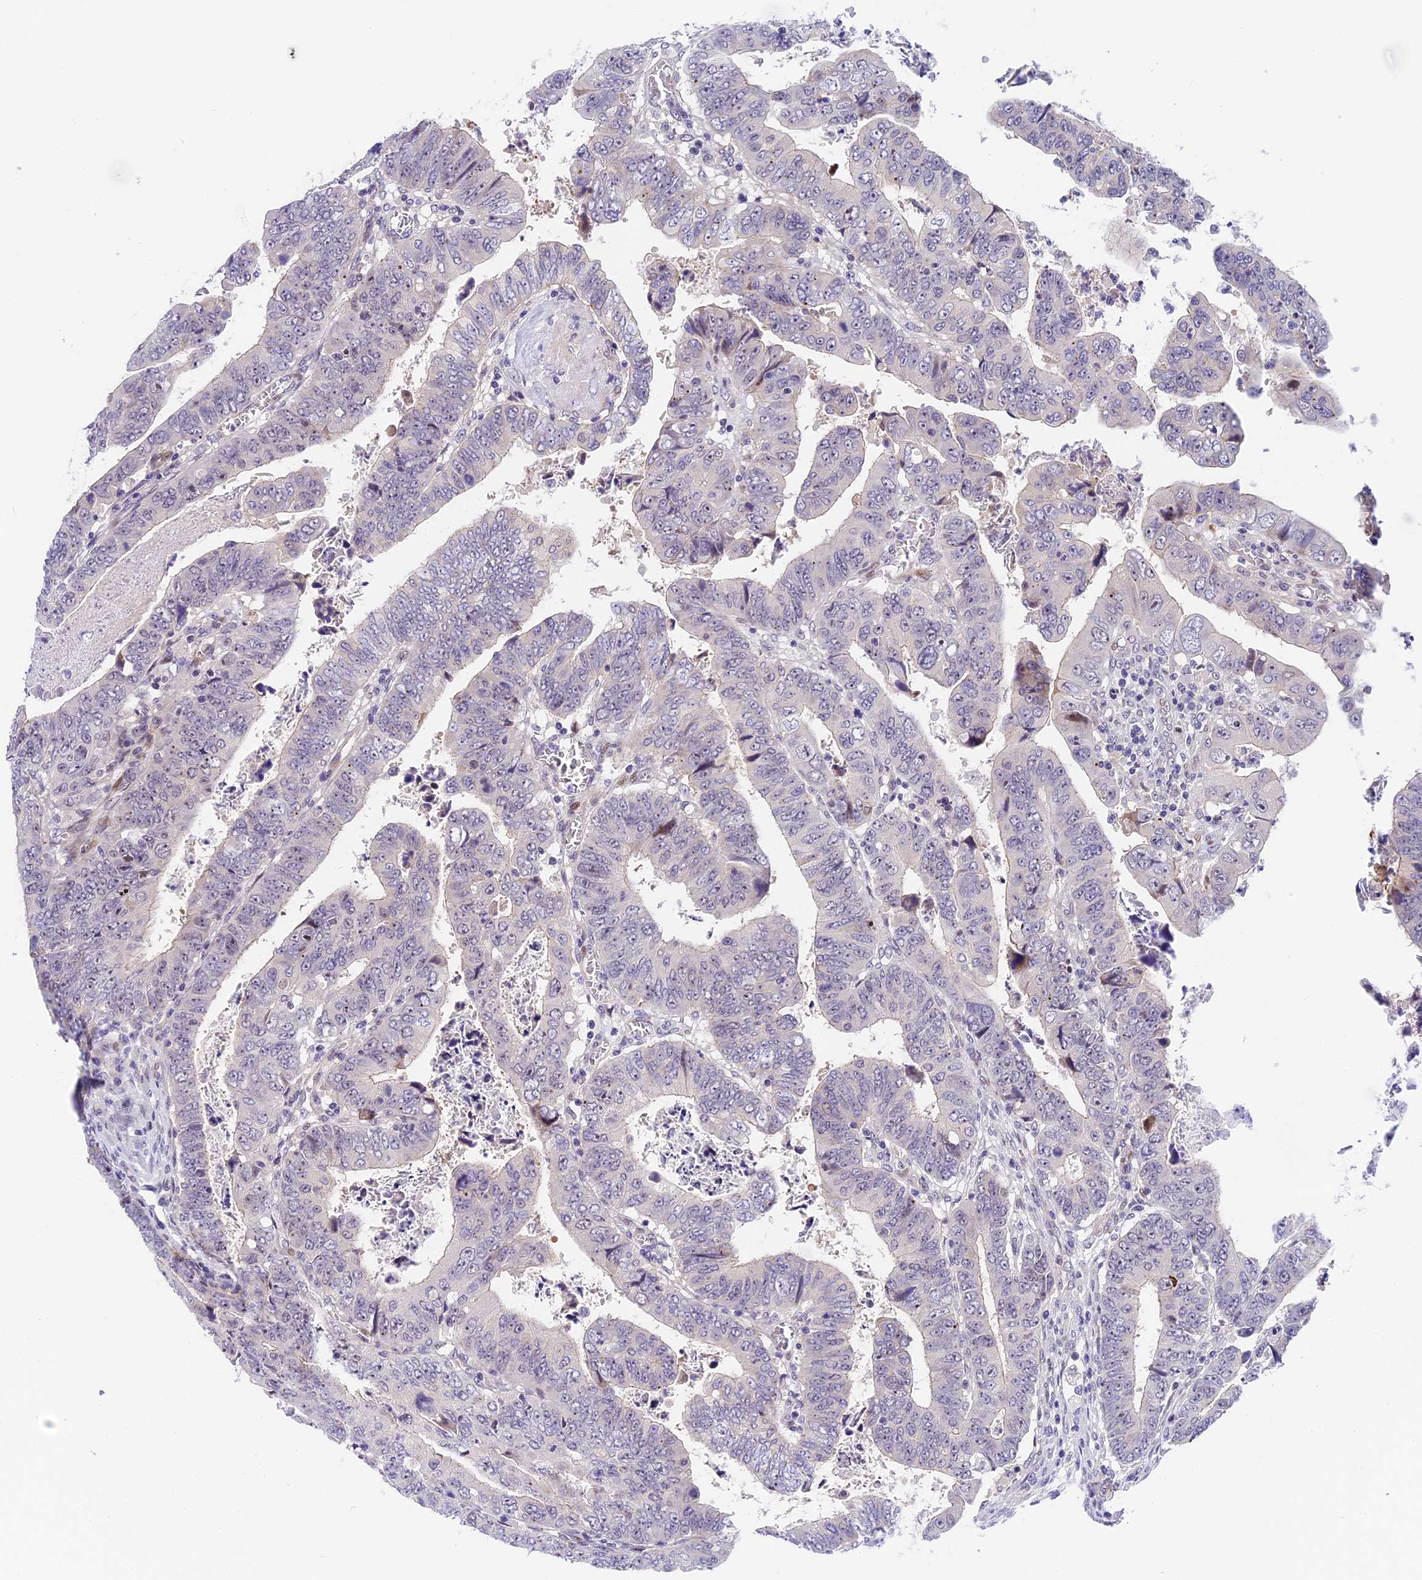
{"staining": {"intensity": "moderate", "quantity": "<25%", "location": "nuclear"}, "tissue": "colorectal cancer", "cell_type": "Tumor cells", "image_type": "cancer", "snomed": [{"axis": "morphology", "description": "Normal tissue, NOS"}, {"axis": "morphology", "description": "Adenocarcinoma, NOS"}, {"axis": "topography", "description": "Rectum"}], "caption": "Human colorectal cancer (adenocarcinoma) stained with a brown dye displays moderate nuclear positive expression in approximately <25% of tumor cells.", "gene": "MIDN", "patient": {"sex": "female", "age": 65}}